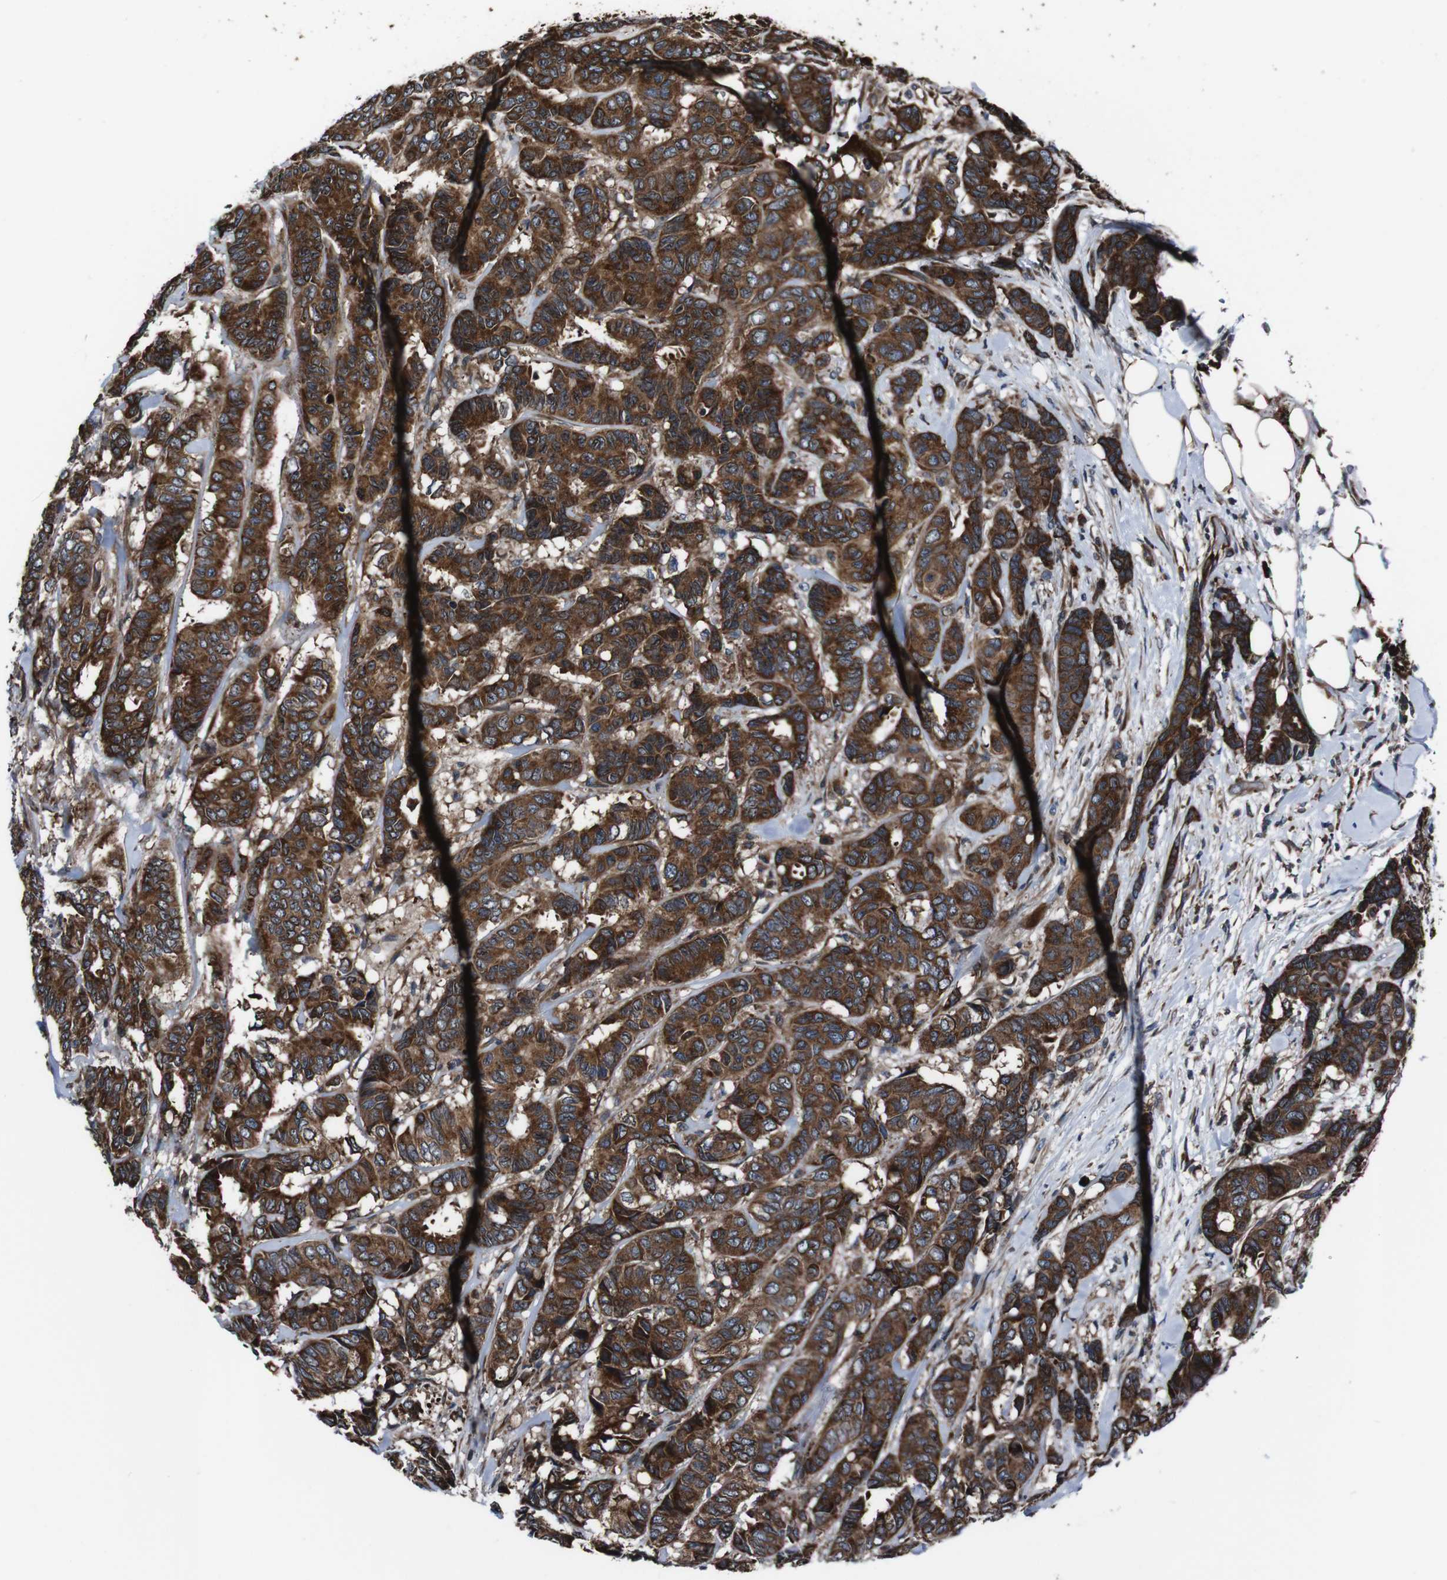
{"staining": {"intensity": "strong", "quantity": ">75%", "location": "cytoplasmic/membranous"}, "tissue": "breast cancer", "cell_type": "Tumor cells", "image_type": "cancer", "snomed": [{"axis": "morphology", "description": "Duct carcinoma"}, {"axis": "topography", "description": "Breast"}], "caption": "Tumor cells reveal strong cytoplasmic/membranous positivity in approximately >75% of cells in breast cancer.", "gene": "EIF4A2", "patient": {"sex": "female", "age": 87}}